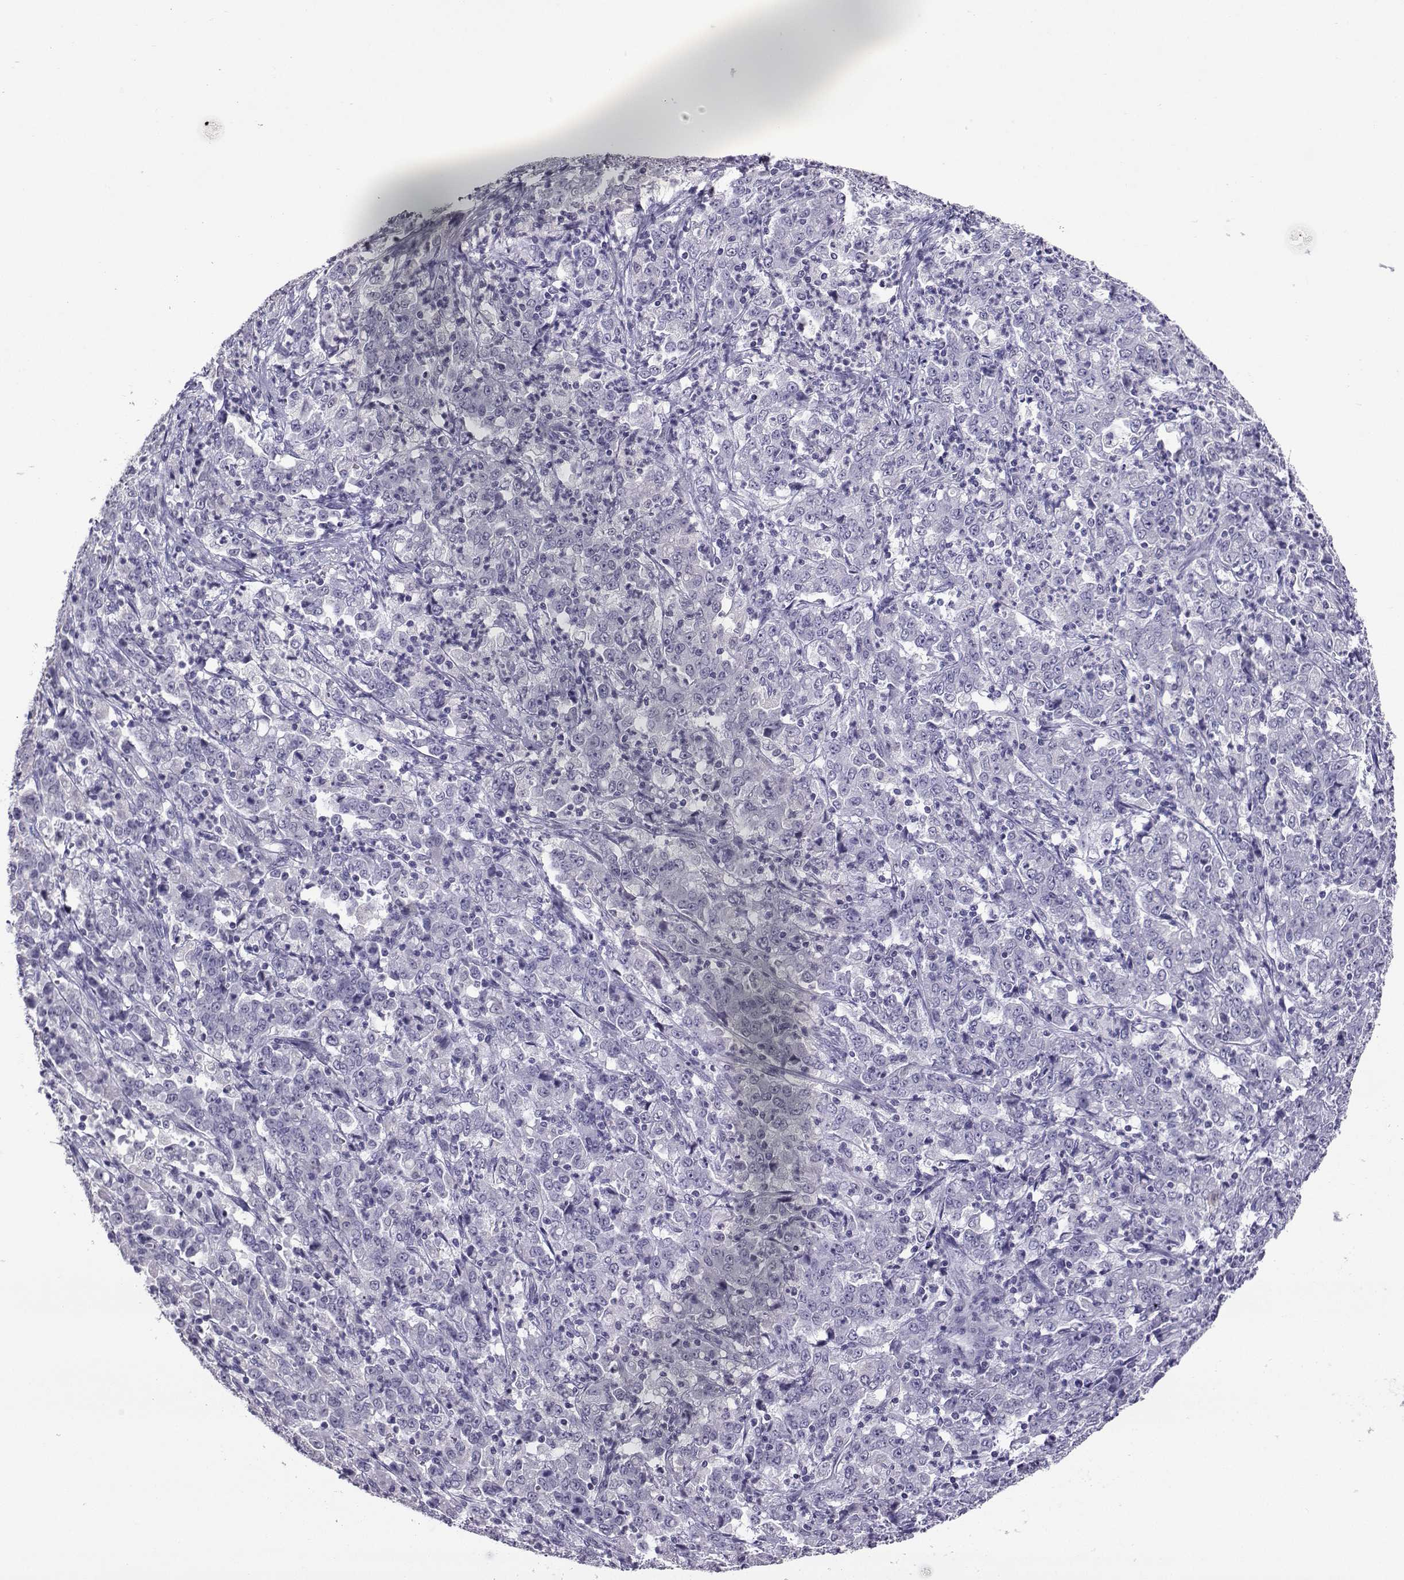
{"staining": {"intensity": "negative", "quantity": "none", "location": "none"}, "tissue": "stomach cancer", "cell_type": "Tumor cells", "image_type": "cancer", "snomed": [{"axis": "morphology", "description": "Adenocarcinoma, NOS"}, {"axis": "topography", "description": "Stomach, lower"}], "caption": "Photomicrograph shows no protein positivity in tumor cells of stomach cancer tissue.", "gene": "TBR1", "patient": {"sex": "female", "age": 71}}